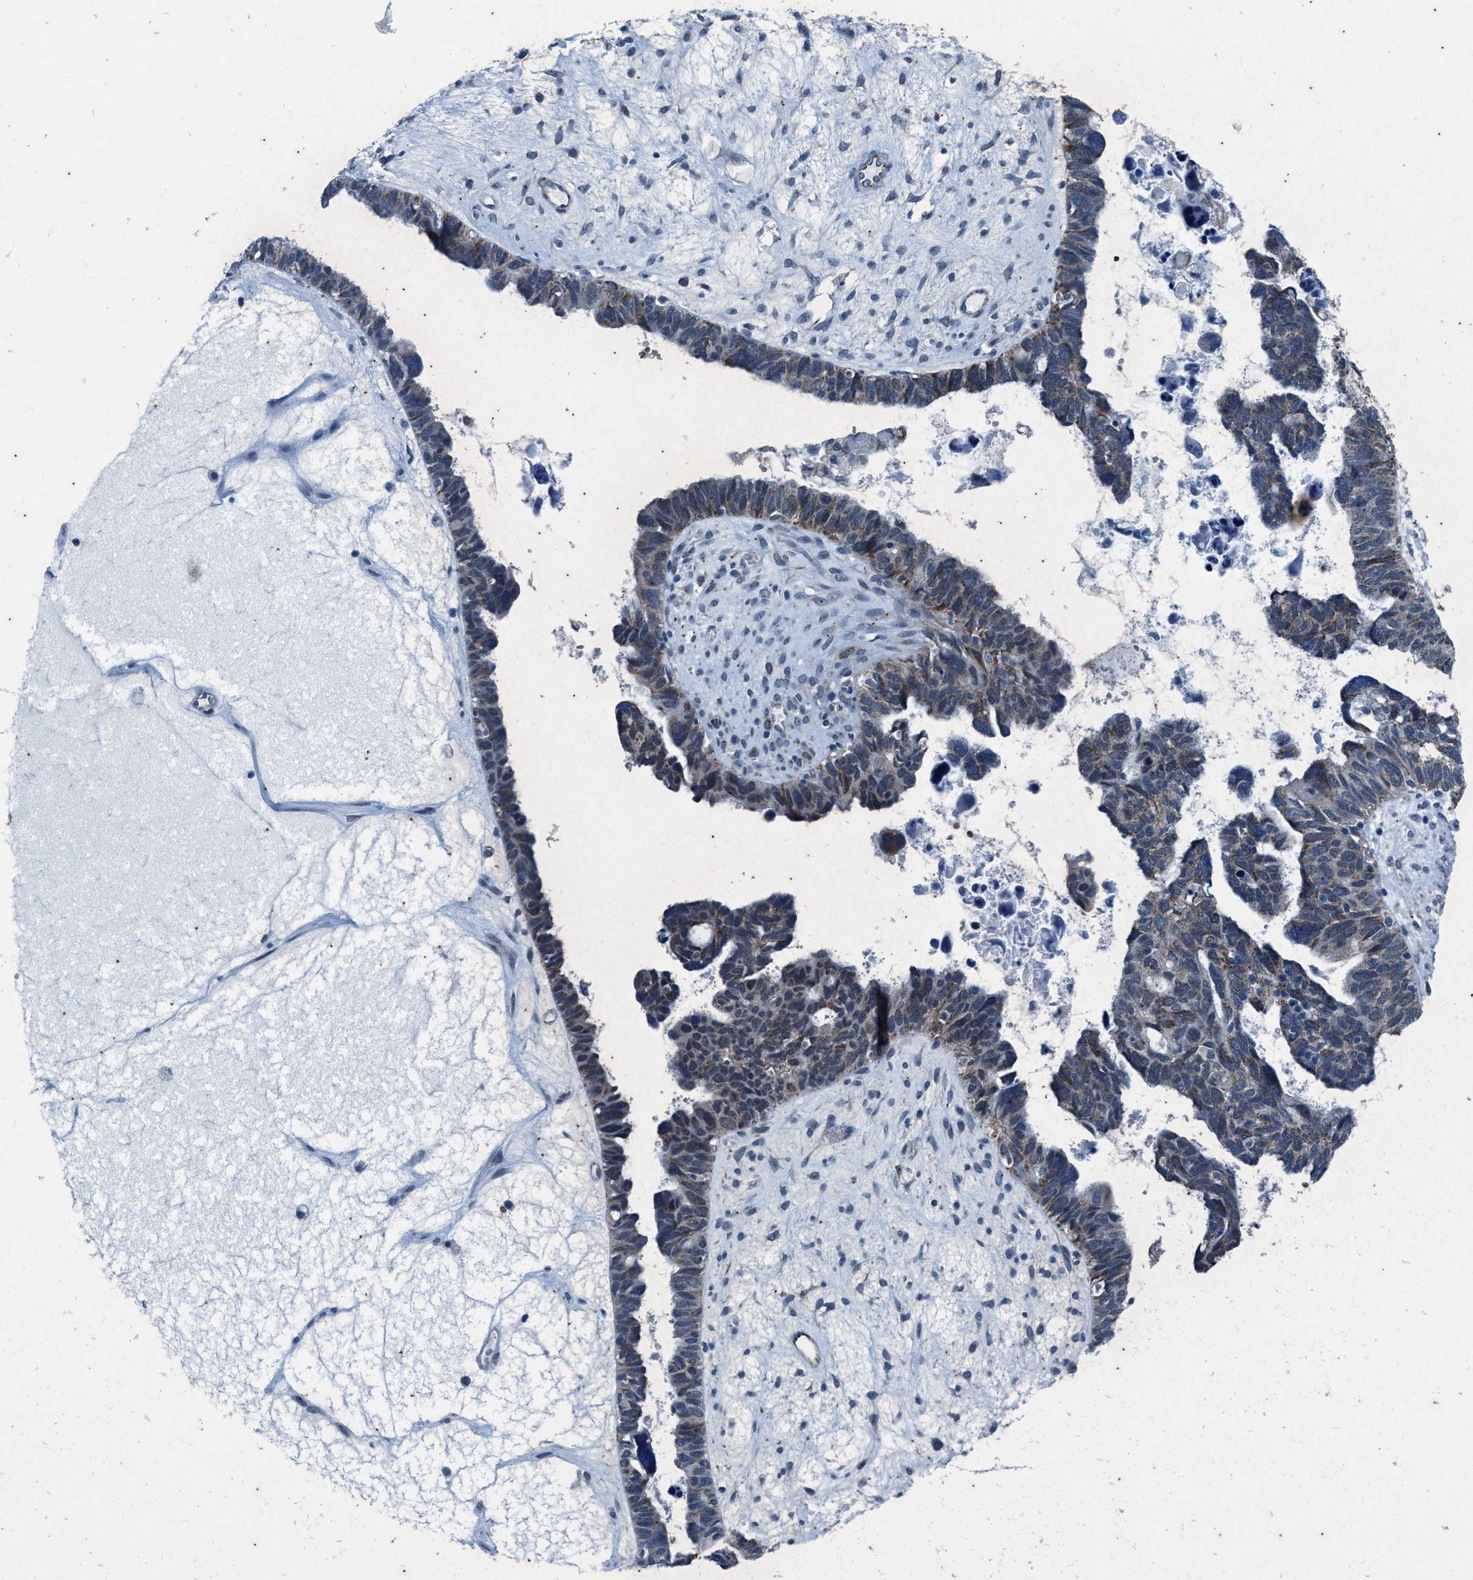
{"staining": {"intensity": "weak", "quantity": "<25%", "location": "cytoplasmic/membranous"}, "tissue": "ovarian cancer", "cell_type": "Tumor cells", "image_type": "cancer", "snomed": [{"axis": "morphology", "description": "Cystadenocarcinoma, serous, NOS"}, {"axis": "topography", "description": "Ovary"}], "caption": "High magnification brightfield microscopy of ovarian cancer stained with DAB (brown) and counterstained with hematoxylin (blue): tumor cells show no significant staining.", "gene": "KIF24", "patient": {"sex": "female", "age": 79}}